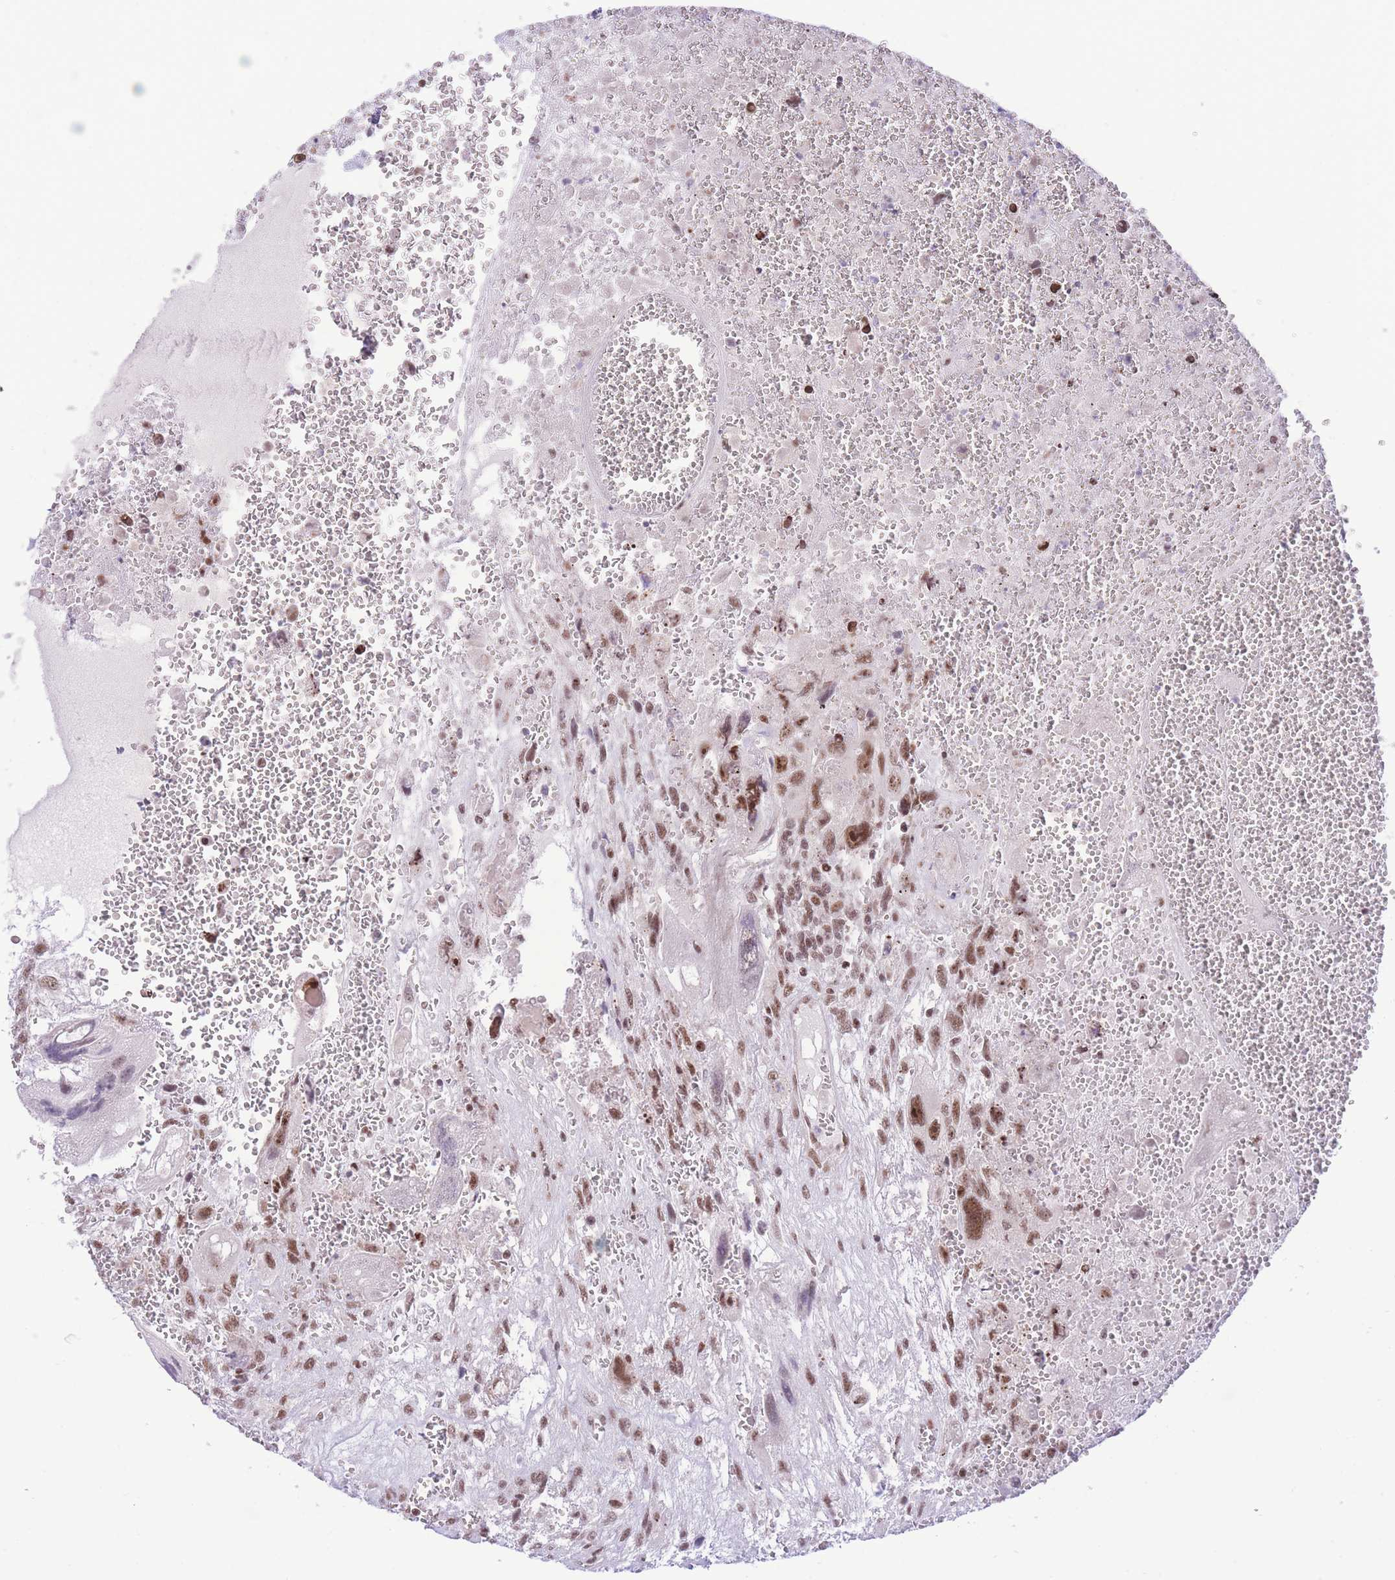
{"staining": {"intensity": "moderate", "quantity": ">75%", "location": "nuclear"}, "tissue": "testis cancer", "cell_type": "Tumor cells", "image_type": "cancer", "snomed": [{"axis": "morphology", "description": "Carcinoma, Embryonal, NOS"}, {"axis": "topography", "description": "Testis"}], "caption": "This is an image of immunohistochemistry staining of embryonal carcinoma (testis), which shows moderate staining in the nuclear of tumor cells.", "gene": "PCIF1", "patient": {"sex": "male", "age": 28}}